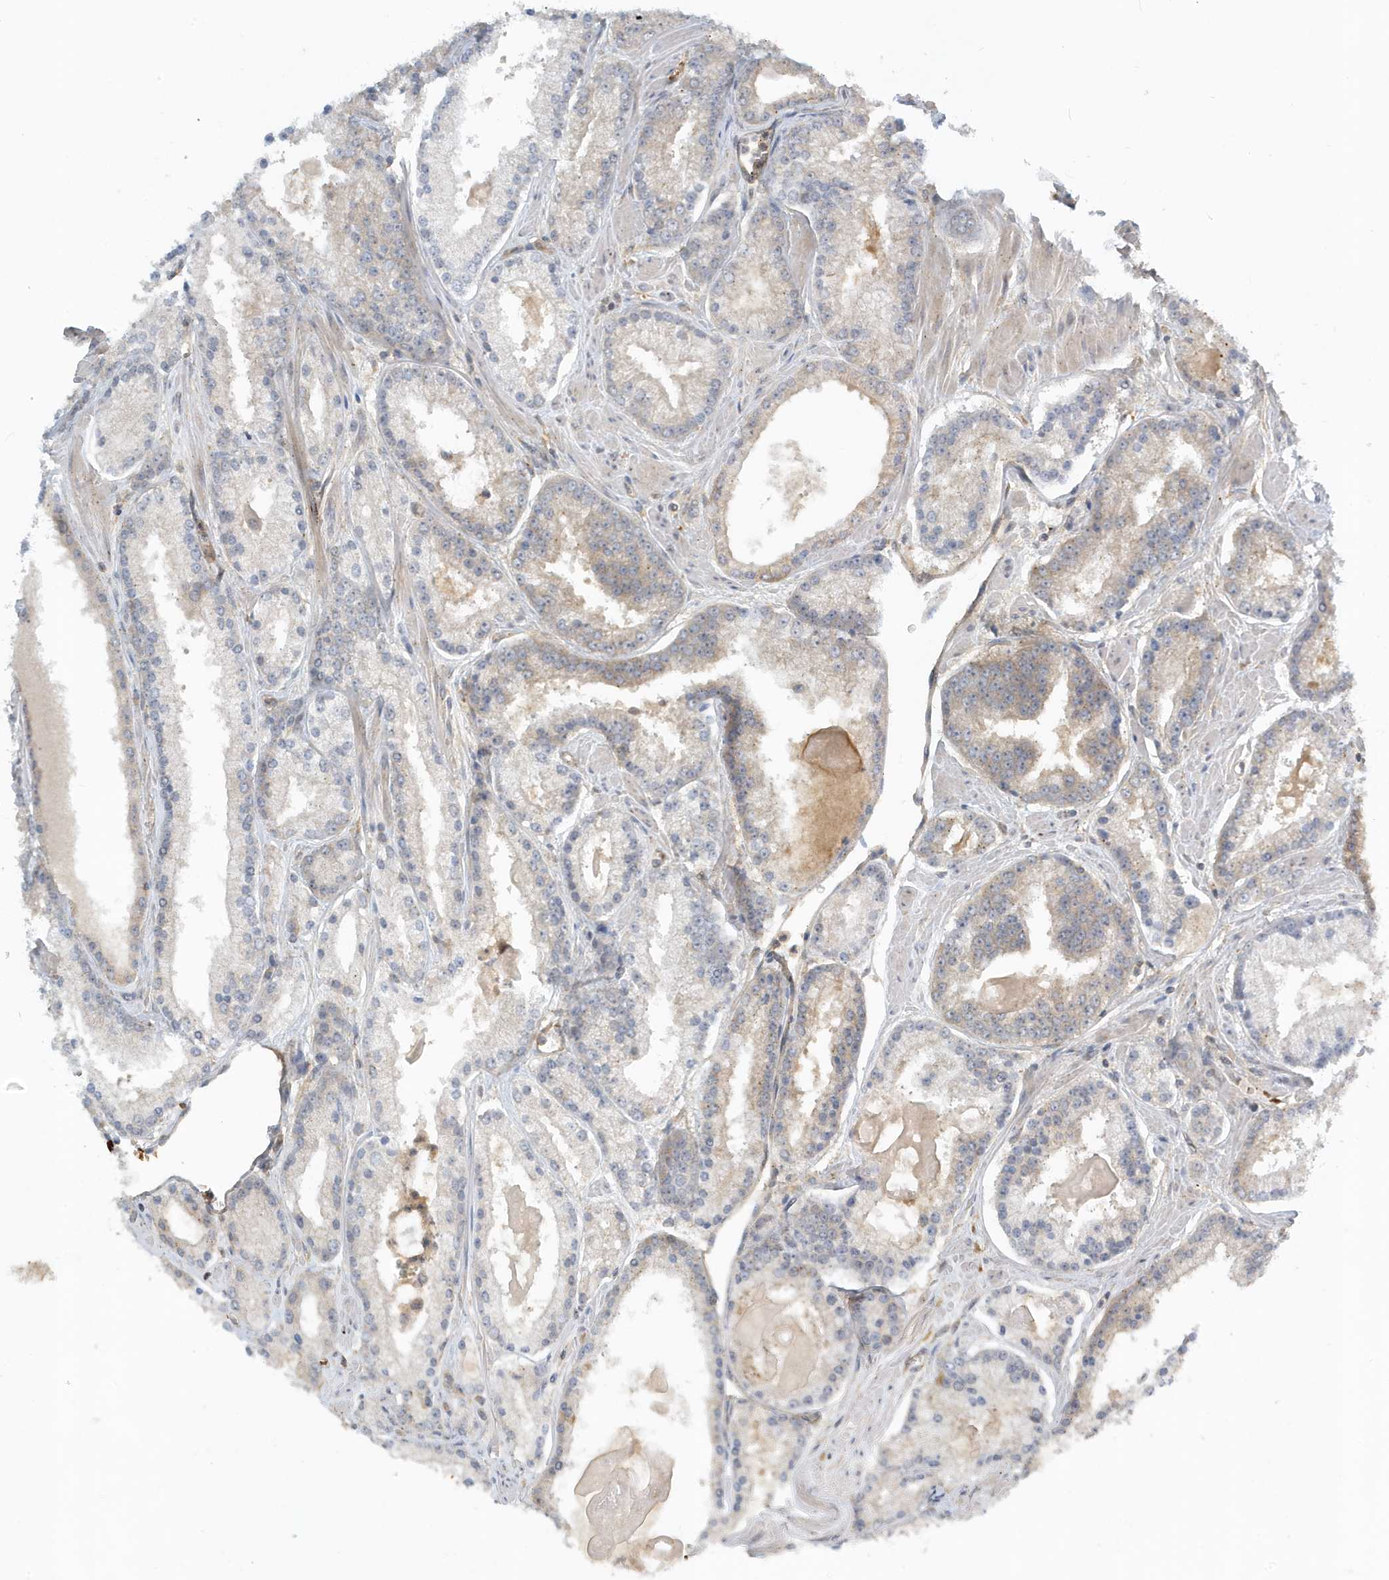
{"staining": {"intensity": "negative", "quantity": "none", "location": "none"}, "tissue": "prostate cancer", "cell_type": "Tumor cells", "image_type": "cancer", "snomed": [{"axis": "morphology", "description": "Adenocarcinoma, Low grade"}, {"axis": "topography", "description": "Prostate"}], "caption": "High magnification brightfield microscopy of prostate cancer (adenocarcinoma (low-grade)) stained with DAB (3,3'-diaminobenzidine) (brown) and counterstained with hematoxylin (blue): tumor cells show no significant staining.", "gene": "FYCO1", "patient": {"sex": "male", "age": 54}}